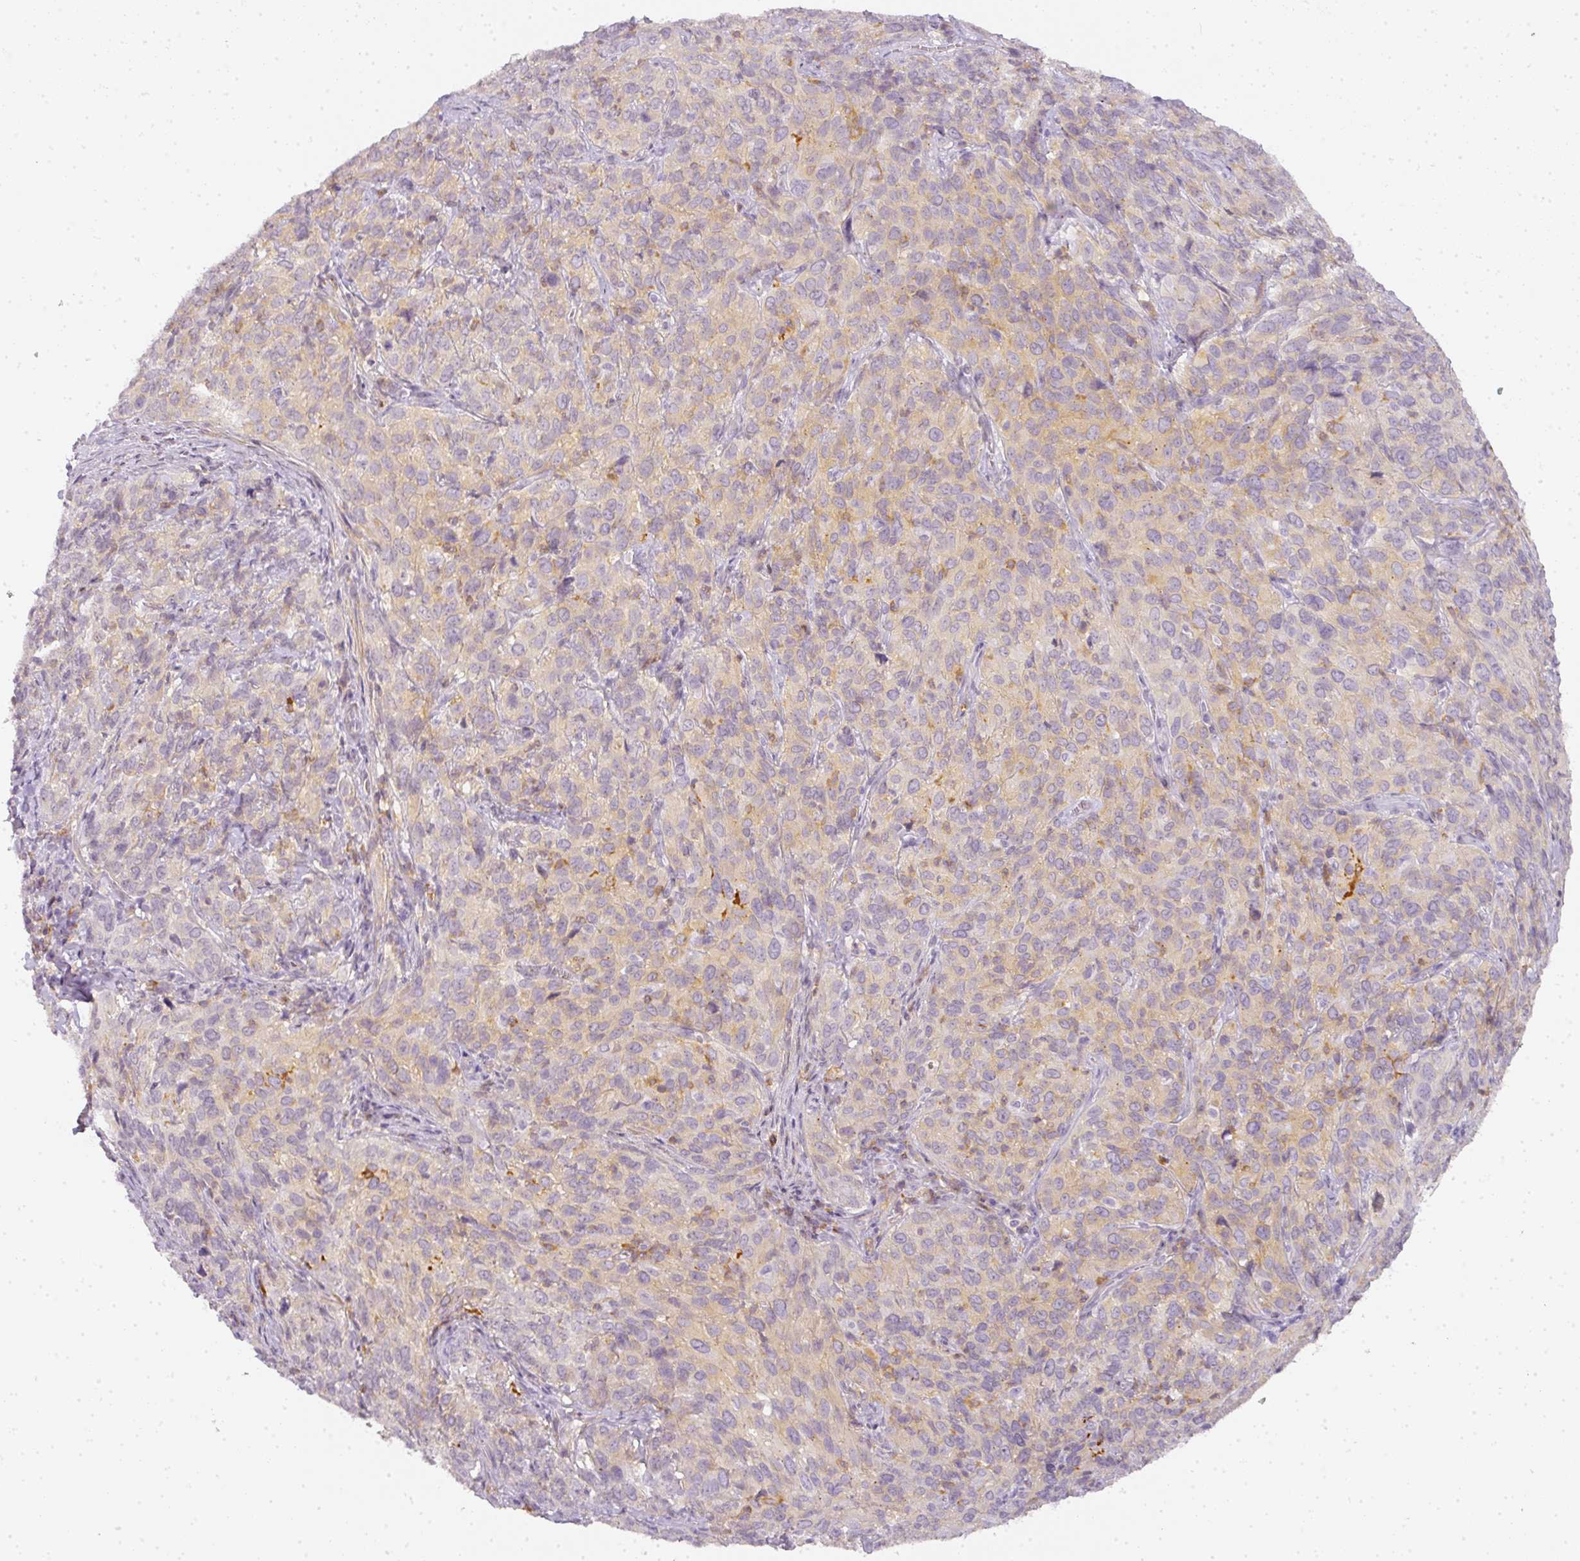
{"staining": {"intensity": "weak", "quantity": "25%-75%", "location": "cytoplasmic/membranous"}, "tissue": "cervical cancer", "cell_type": "Tumor cells", "image_type": "cancer", "snomed": [{"axis": "morphology", "description": "Squamous cell carcinoma, NOS"}, {"axis": "topography", "description": "Cervix"}], "caption": "Protein staining exhibits weak cytoplasmic/membranous positivity in about 25%-75% of tumor cells in squamous cell carcinoma (cervical). (Brightfield microscopy of DAB IHC at high magnification).", "gene": "TMEM42", "patient": {"sex": "female", "age": 51}}